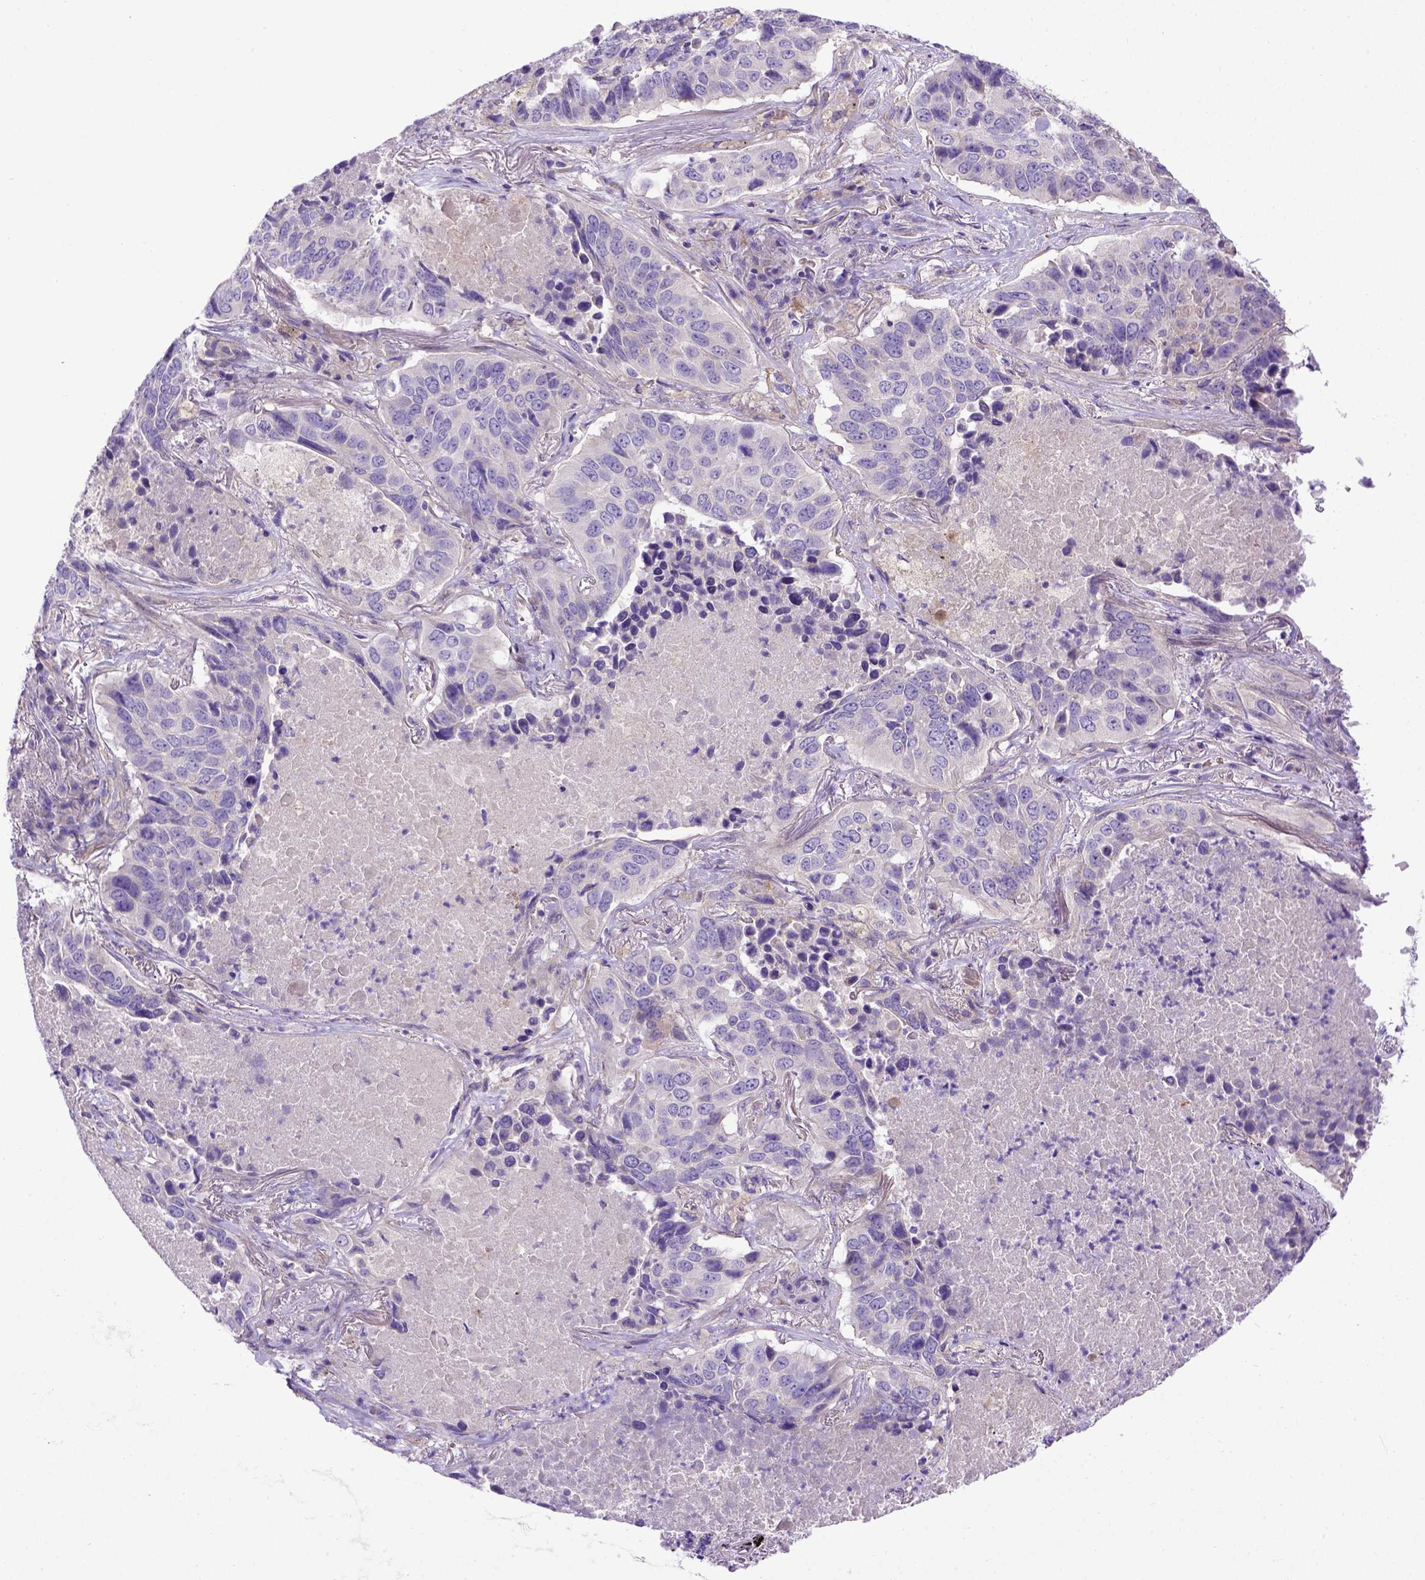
{"staining": {"intensity": "negative", "quantity": "none", "location": "none"}, "tissue": "lung cancer", "cell_type": "Tumor cells", "image_type": "cancer", "snomed": [{"axis": "morphology", "description": "Normal tissue, NOS"}, {"axis": "morphology", "description": "Squamous cell carcinoma, NOS"}, {"axis": "topography", "description": "Bronchus"}, {"axis": "topography", "description": "Lung"}], "caption": "There is no significant staining in tumor cells of lung squamous cell carcinoma.", "gene": "ADAM12", "patient": {"sex": "male", "age": 64}}